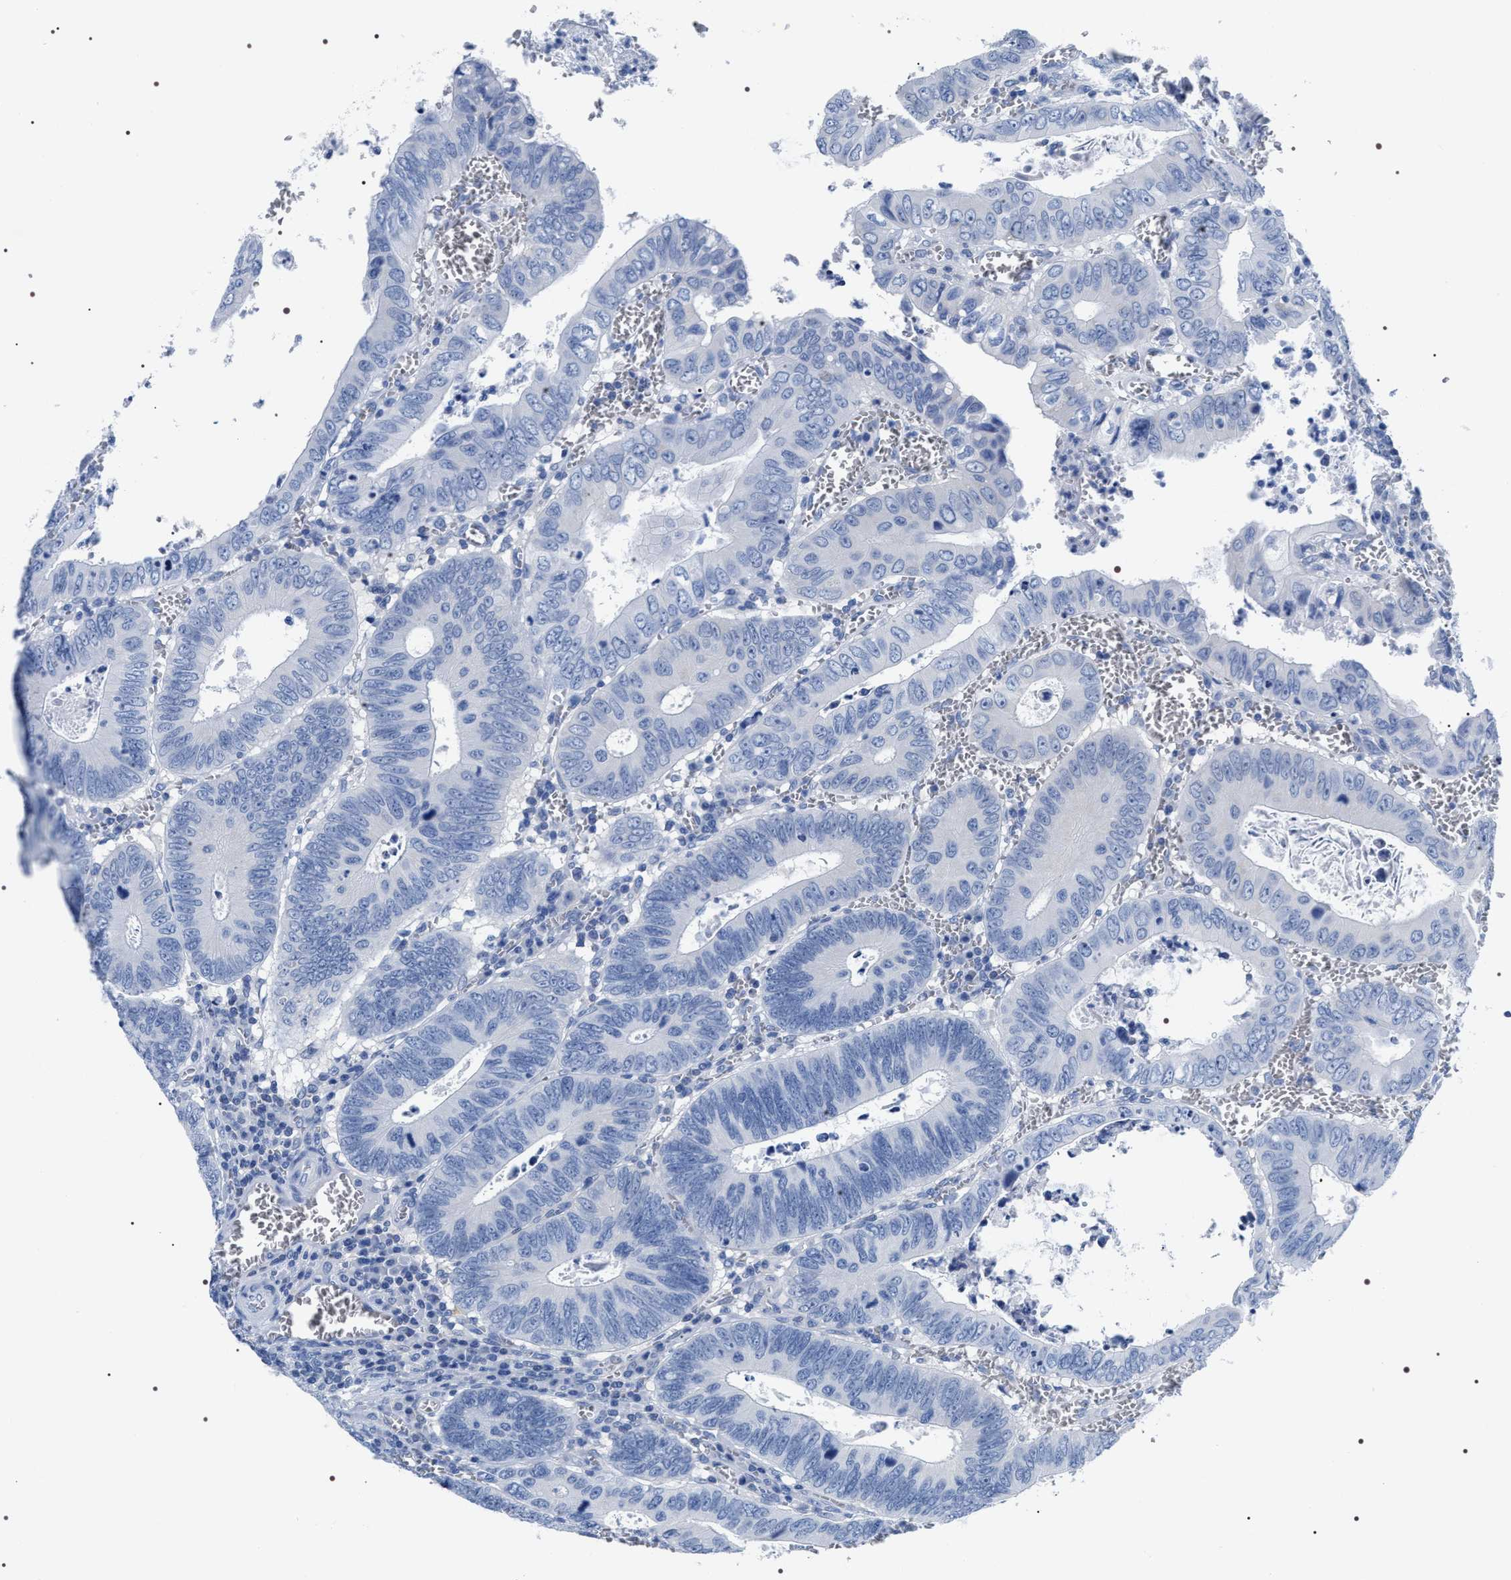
{"staining": {"intensity": "negative", "quantity": "none", "location": "none"}, "tissue": "colorectal cancer", "cell_type": "Tumor cells", "image_type": "cancer", "snomed": [{"axis": "morphology", "description": "Inflammation, NOS"}, {"axis": "morphology", "description": "Adenocarcinoma, NOS"}, {"axis": "topography", "description": "Colon"}], "caption": "Image shows no protein staining in tumor cells of colorectal cancer (adenocarcinoma) tissue.", "gene": "ADH4", "patient": {"sex": "male", "age": 72}}